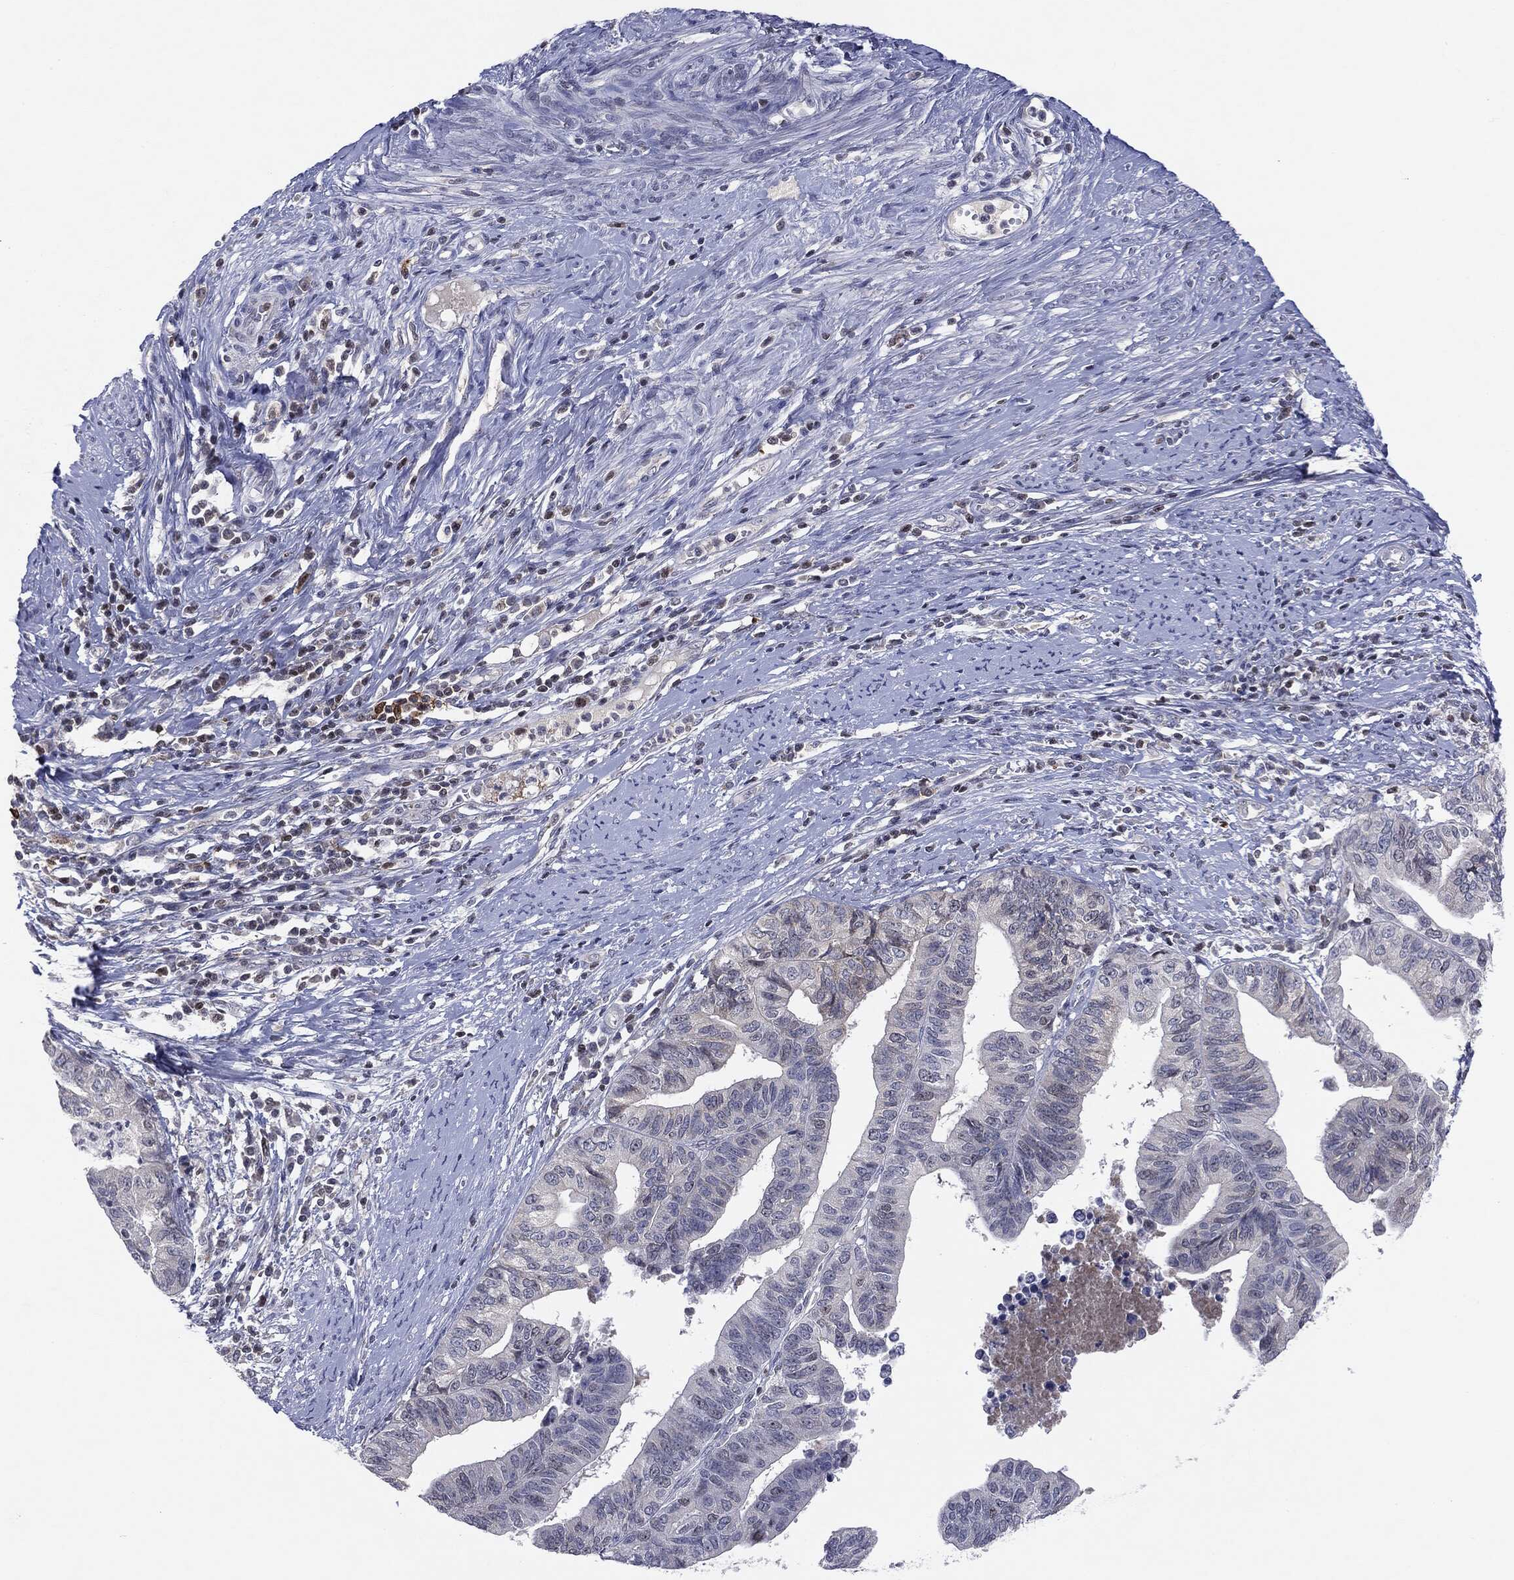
{"staining": {"intensity": "negative", "quantity": "none", "location": "none"}, "tissue": "endometrial cancer", "cell_type": "Tumor cells", "image_type": "cancer", "snomed": [{"axis": "morphology", "description": "Adenocarcinoma, NOS"}, {"axis": "topography", "description": "Endometrium"}], "caption": "Tumor cells show no significant protein positivity in endometrial cancer.", "gene": "KIF2C", "patient": {"sex": "female", "age": 65}}